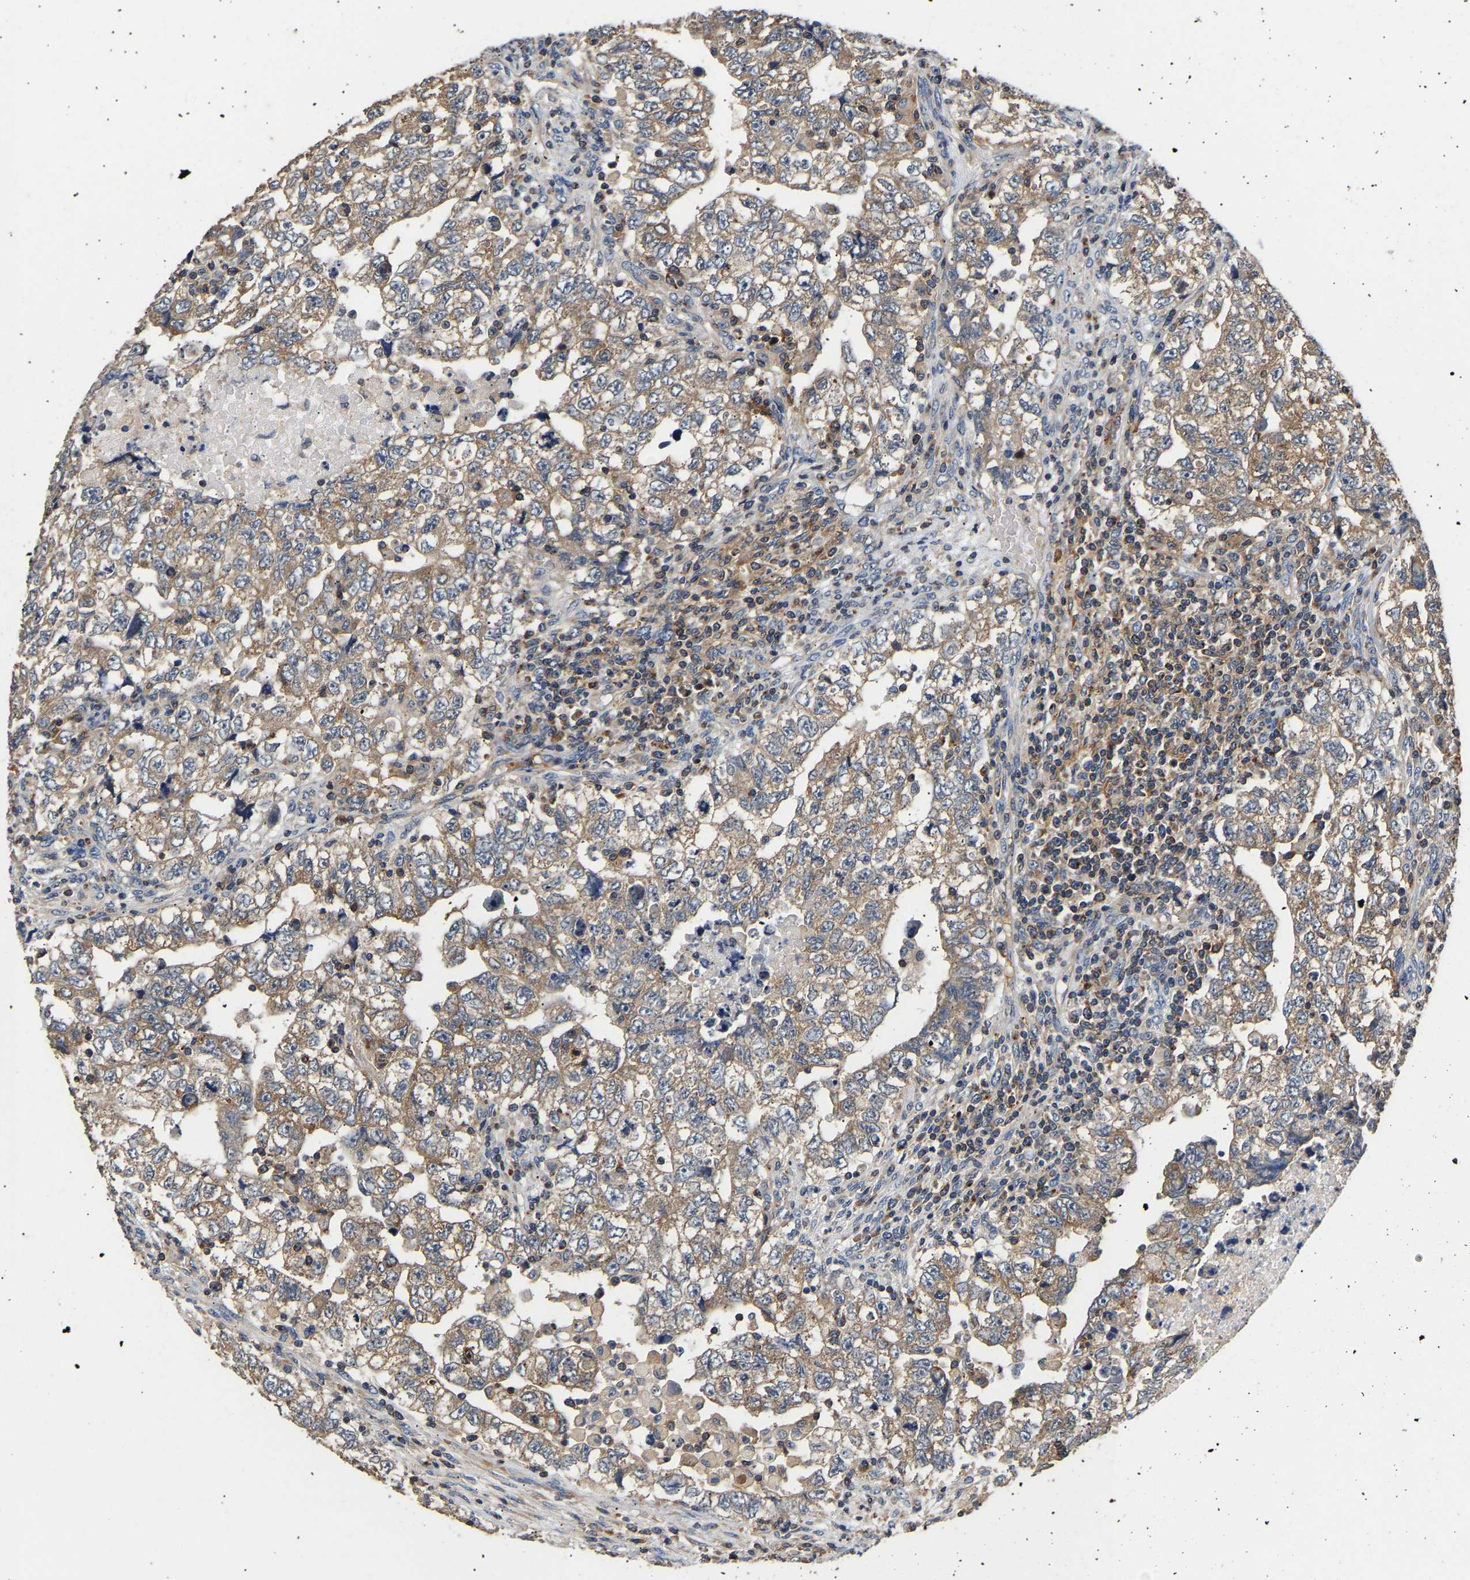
{"staining": {"intensity": "moderate", "quantity": ">75%", "location": "cytoplasmic/membranous"}, "tissue": "testis cancer", "cell_type": "Tumor cells", "image_type": "cancer", "snomed": [{"axis": "morphology", "description": "Carcinoma, Embryonal, NOS"}, {"axis": "topography", "description": "Testis"}], "caption": "Moderate cytoplasmic/membranous positivity is present in about >75% of tumor cells in embryonal carcinoma (testis).", "gene": "LRBA", "patient": {"sex": "male", "age": 36}}